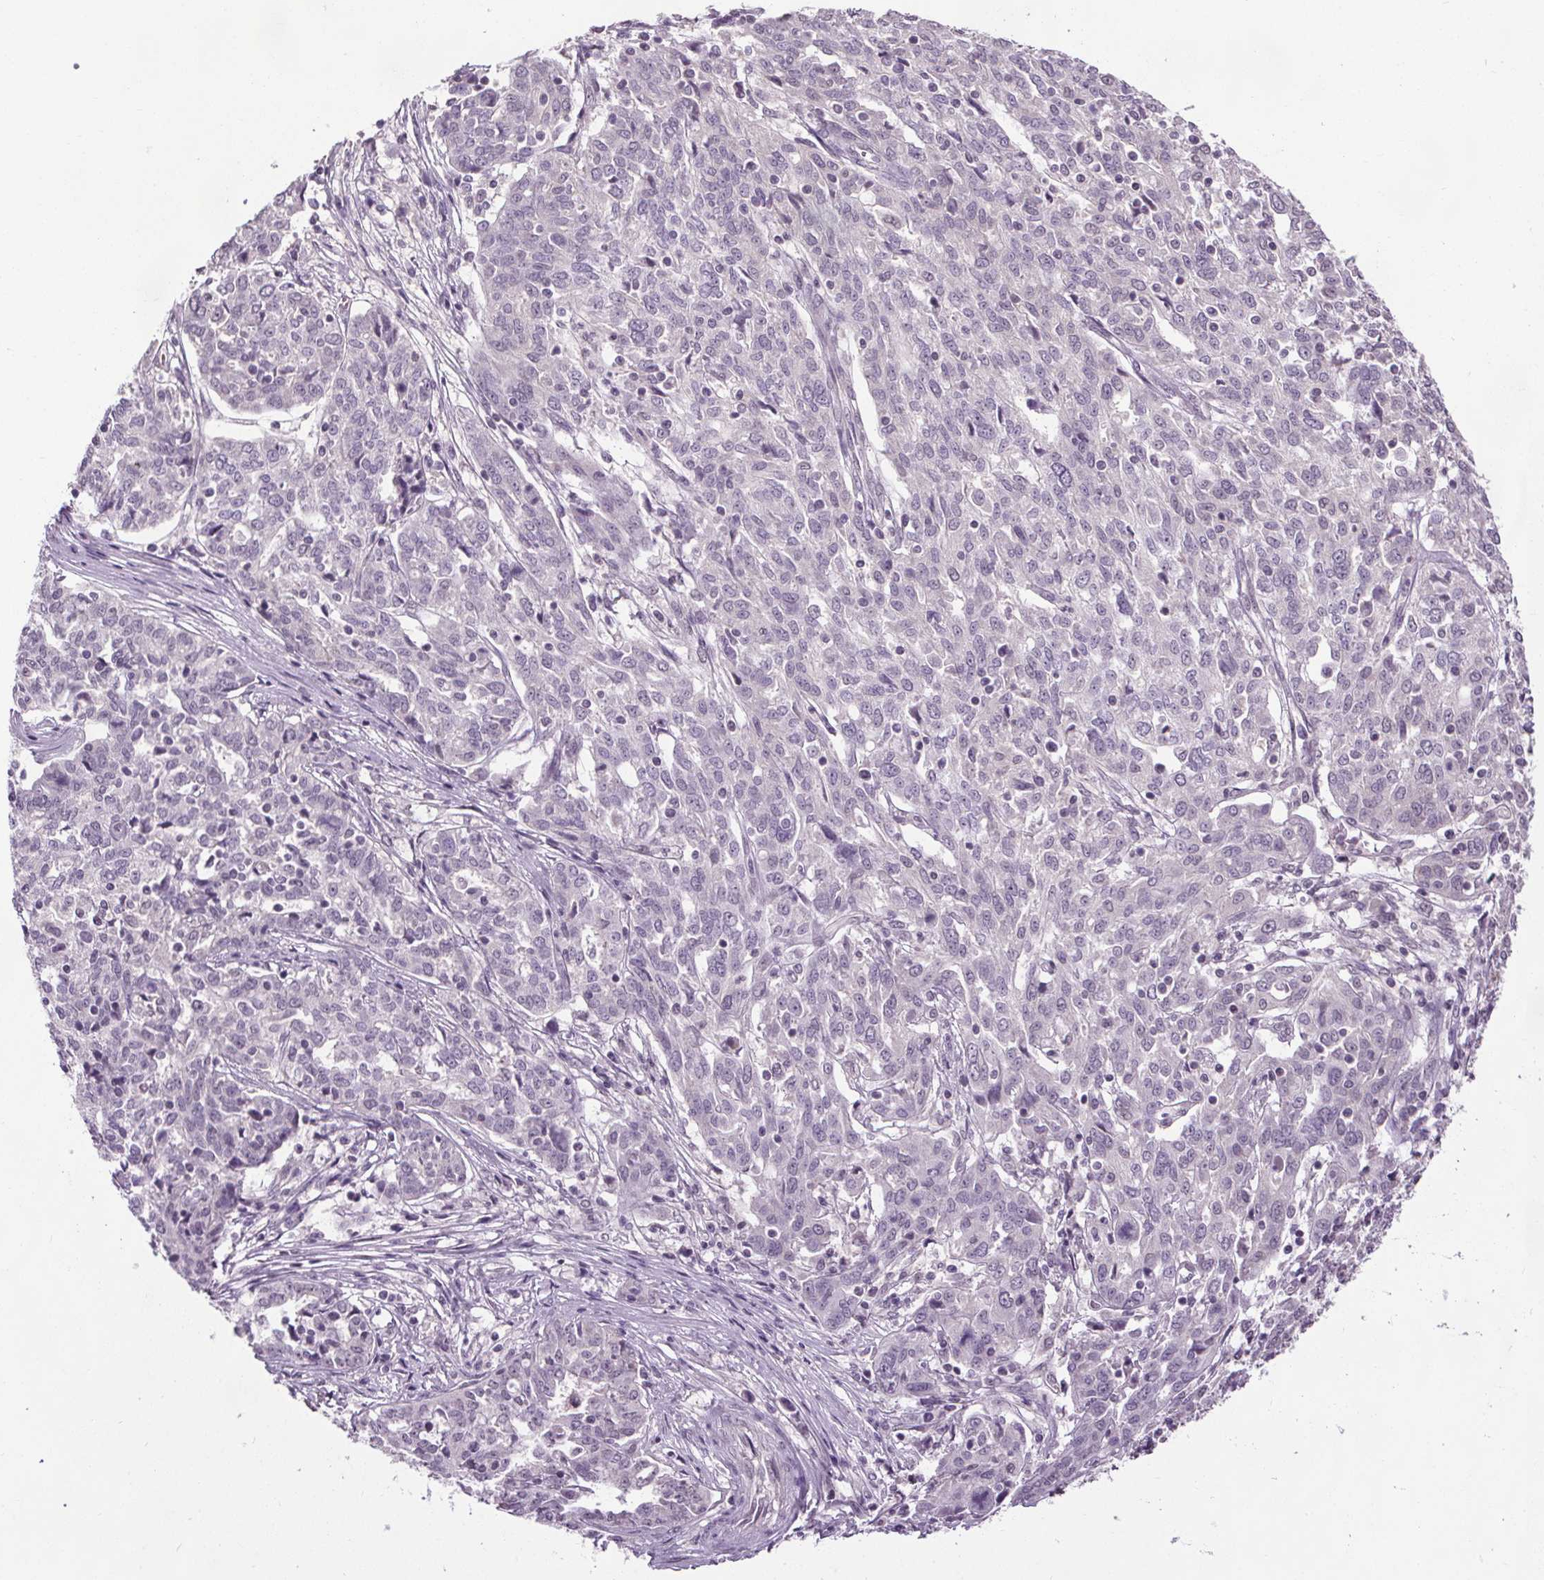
{"staining": {"intensity": "negative", "quantity": "none", "location": "none"}, "tissue": "ovarian cancer", "cell_type": "Tumor cells", "image_type": "cancer", "snomed": [{"axis": "morphology", "description": "Cystadenocarcinoma, serous, NOS"}, {"axis": "topography", "description": "Ovary"}], "caption": "Immunohistochemistry histopathology image of ovarian cancer stained for a protein (brown), which displays no positivity in tumor cells.", "gene": "SLC2A9", "patient": {"sex": "female", "age": 67}}